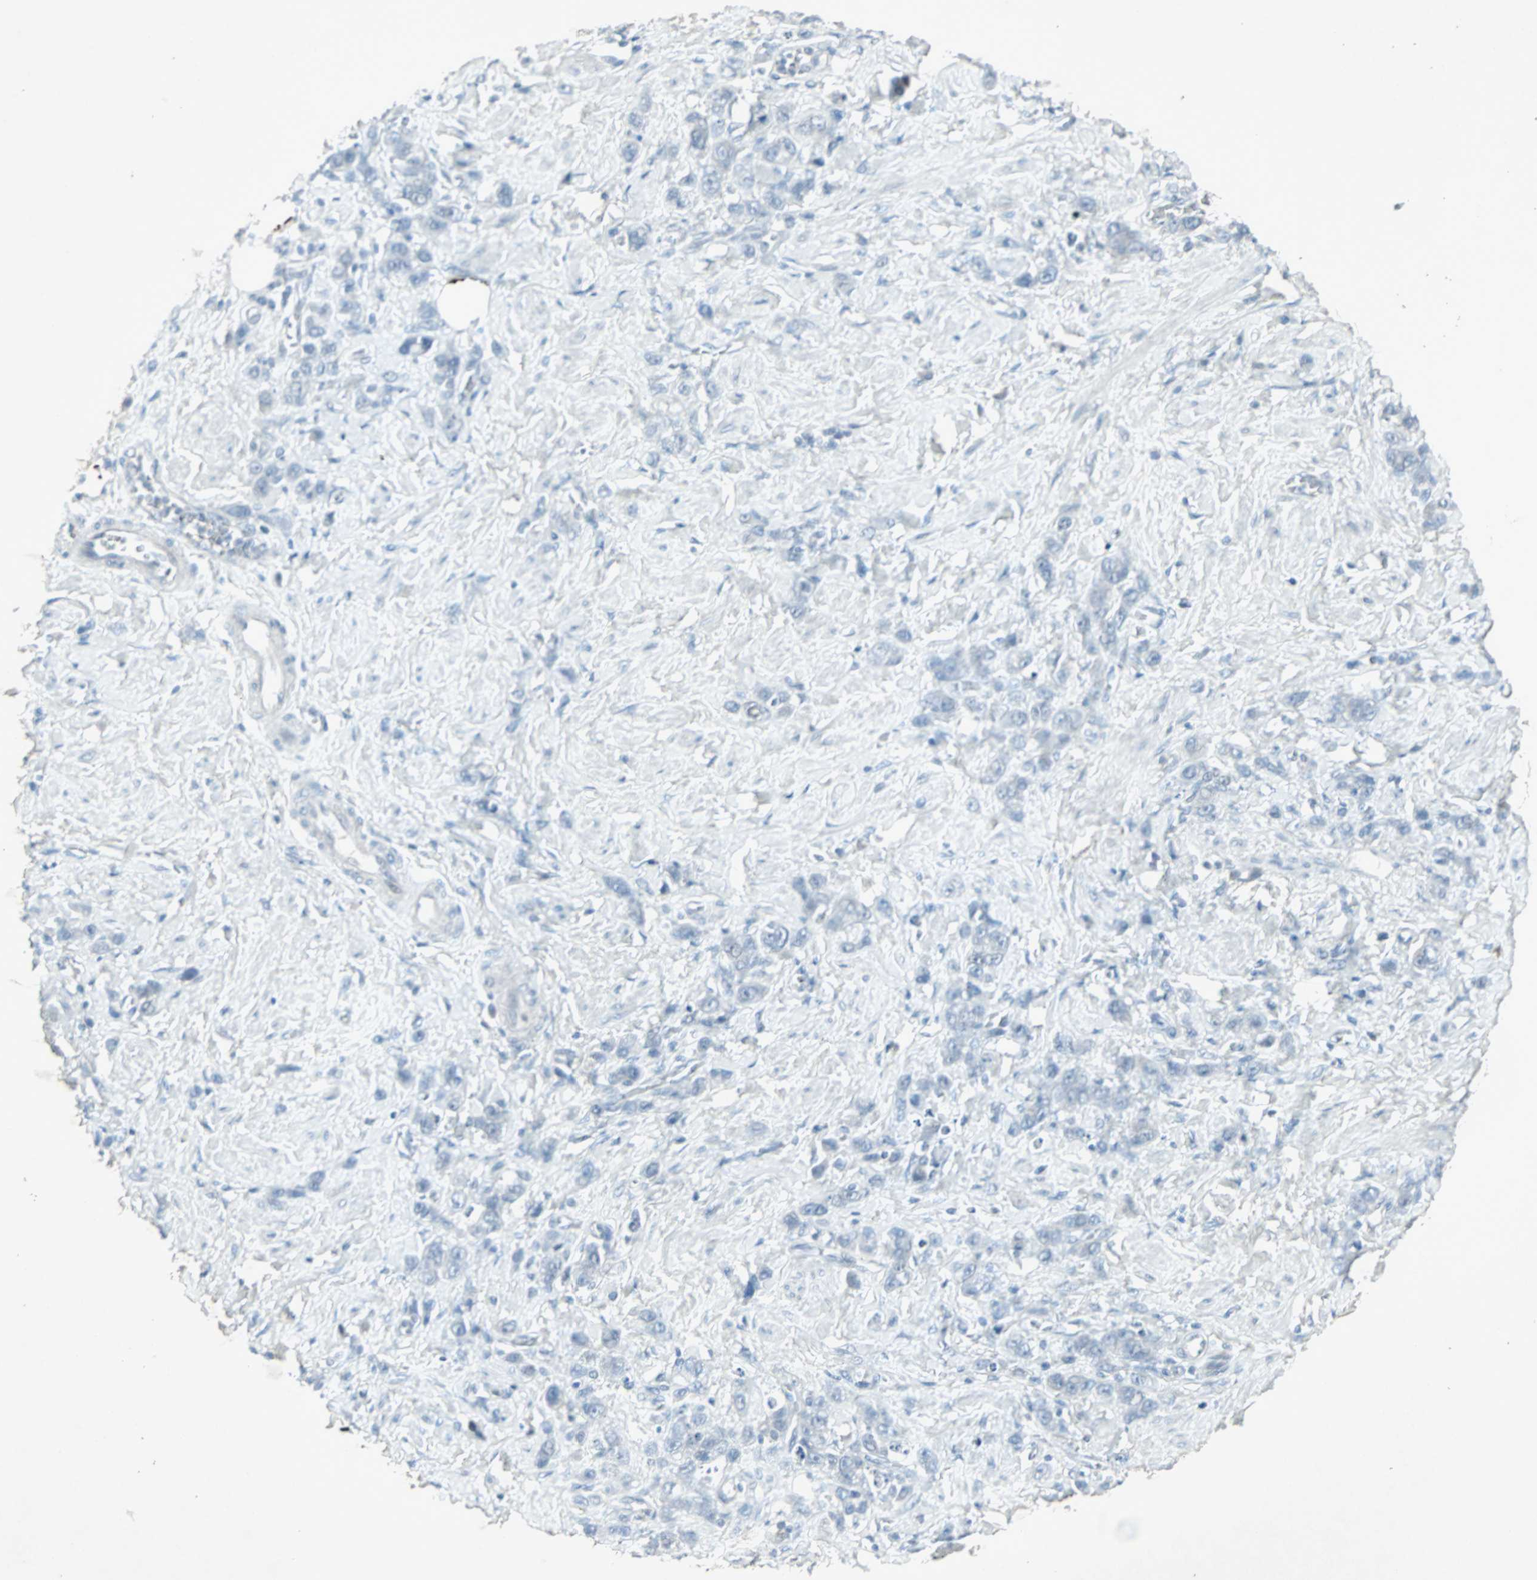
{"staining": {"intensity": "negative", "quantity": "none", "location": "none"}, "tissue": "stomach cancer", "cell_type": "Tumor cells", "image_type": "cancer", "snomed": [{"axis": "morphology", "description": "Adenocarcinoma, NOS"}, {"axis": "topography", "description": "Stomach"}], "caption": "The photomicrograph displays no staining of tumor cells in stomach adenocarcinoma.", "gene": "LANCL3", "patient": {"sex": "male", "age": 82}}